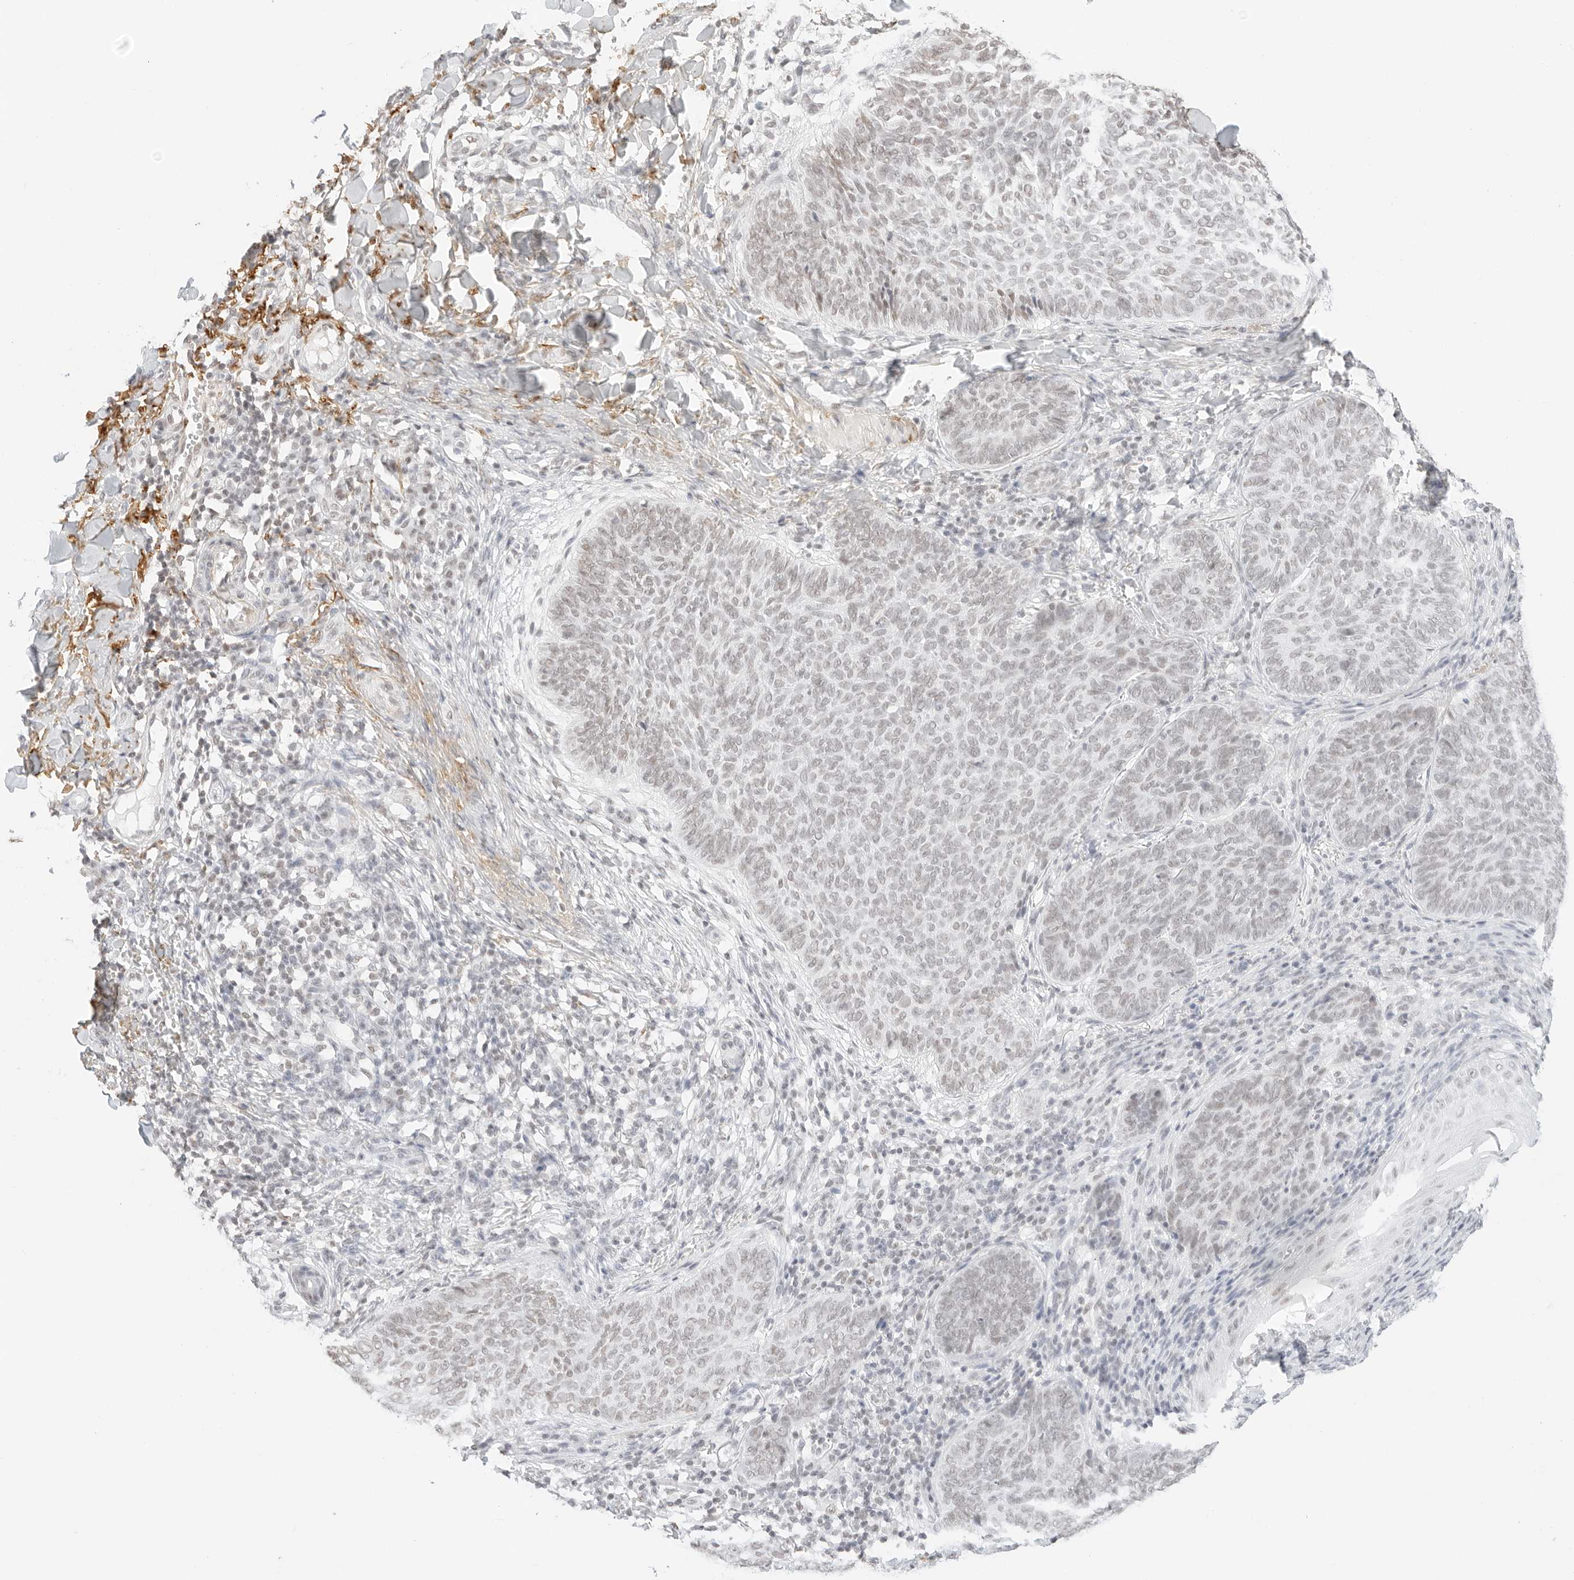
{"staining": {"intensity": "weak", "quantity": "25%-75%", "location": "nuclear"}, "tissue": "skin cancer", "cell_type": "Tumor cells", "image_type": "cancer", "snomed": [{"axis": "morphology", "description": "Normal tissue, NOS"}, {"axis": "morphology", "description": "Basal cell carcinoma"}, {"axis": "topography", "description": "Skin"}], "caption": "This photomicrograph exhibits skin cancer stained with IHC to label a protein in brown. The nuclear of tumor cells show weak positivity for the protein. Nuclei are counter-stained blue.", "gene": "FBLN5", "patient": {"sex": "male", "age": 50}}